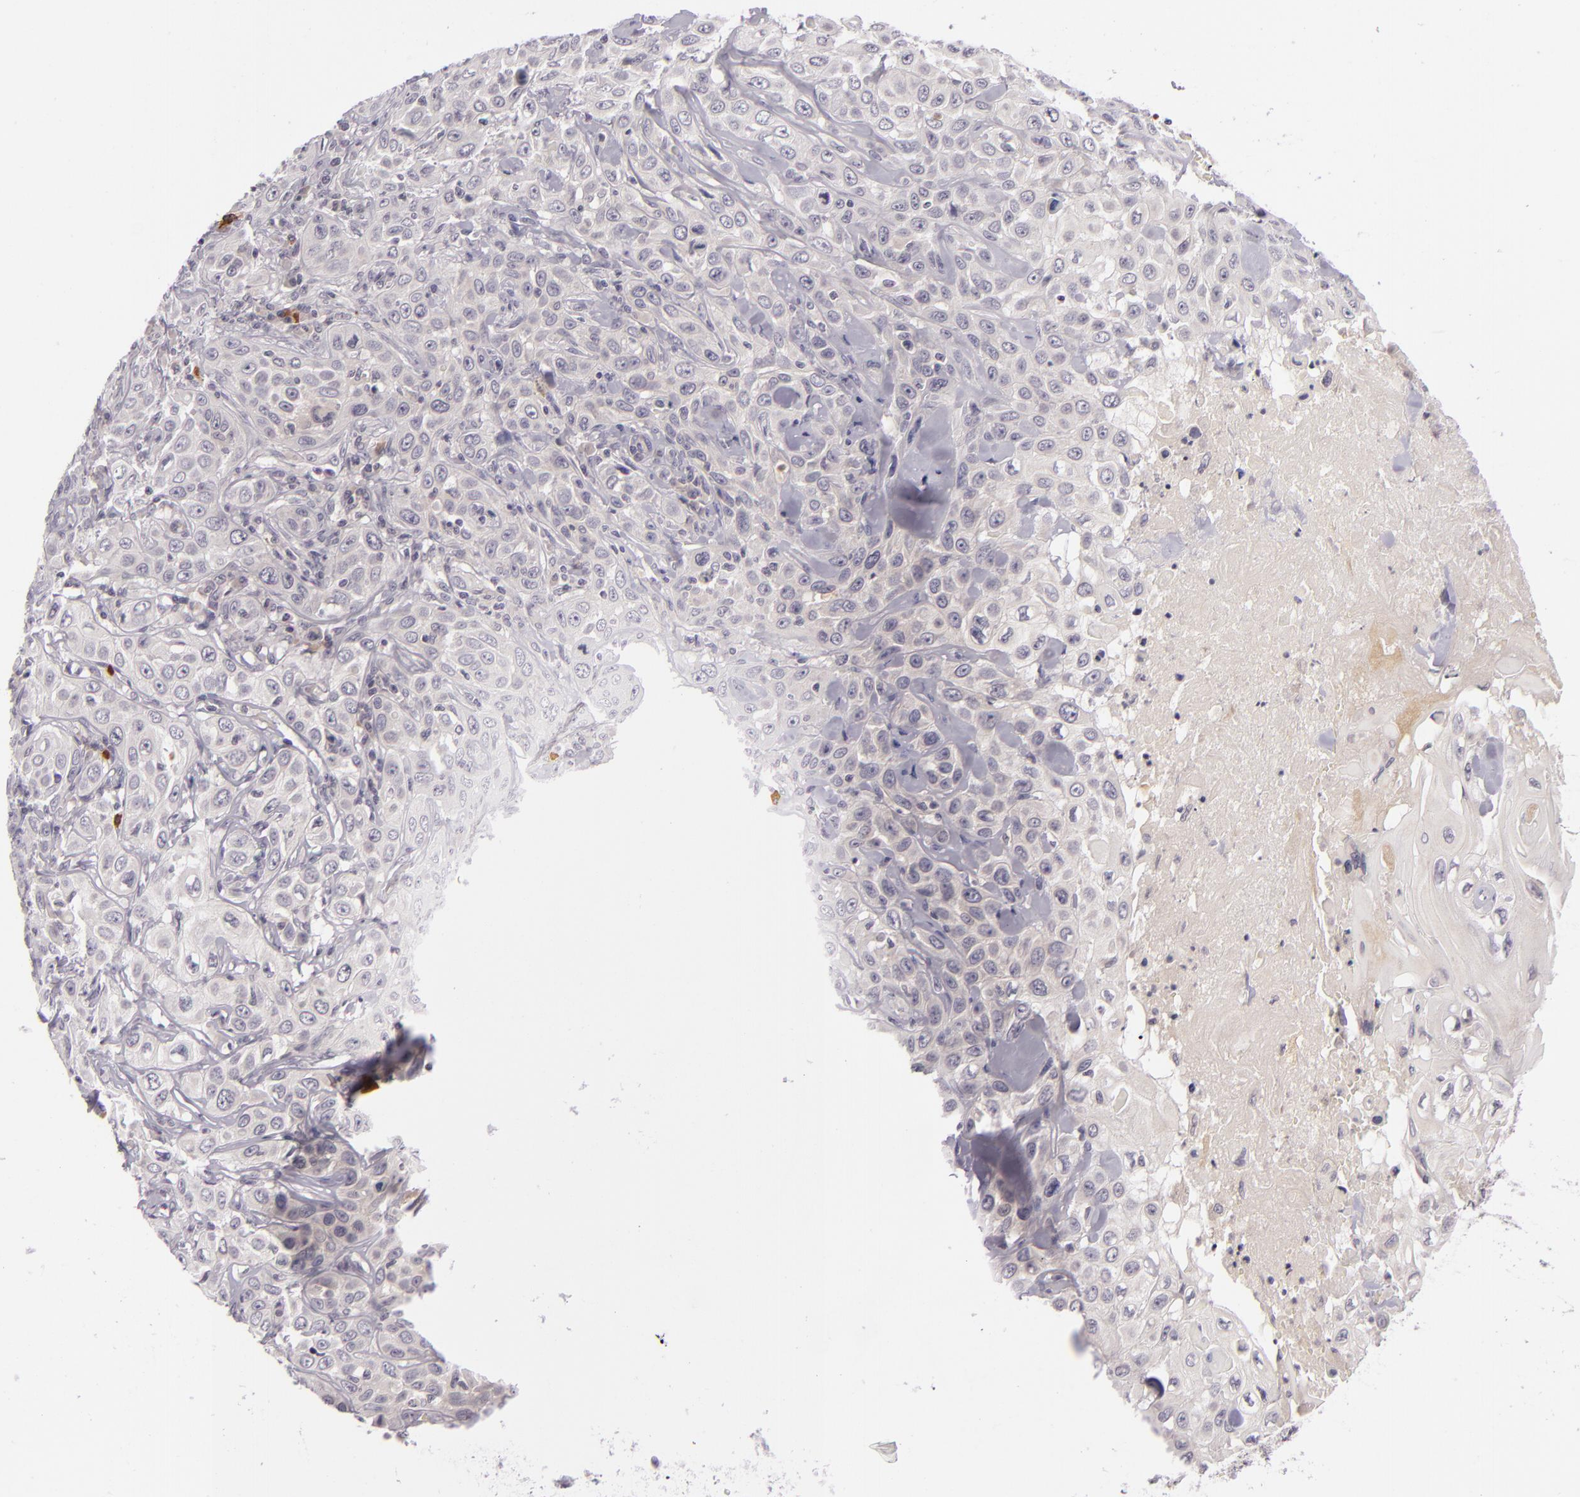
{"staining": {"intensity": "negative", "quantity": "none", "location": "none"}, "tissue": "skin cancer", "cell_type": "Tumor cells", "image_type": "cancer", "snomed": [{"axis": "morphology", "description": "Squamous cell carcinoma, NOS"}, {"axis": "topography", "description": "Skin"}], "caption": "An IHC photomicrograph of skin cancer (squamous cell carcinoma) is shown. There is no staining in tumor cells of skin cancer (squamous cell carcinoma).", "gene": "DAG1", "patient": {"sex": "male", "age": 84}}